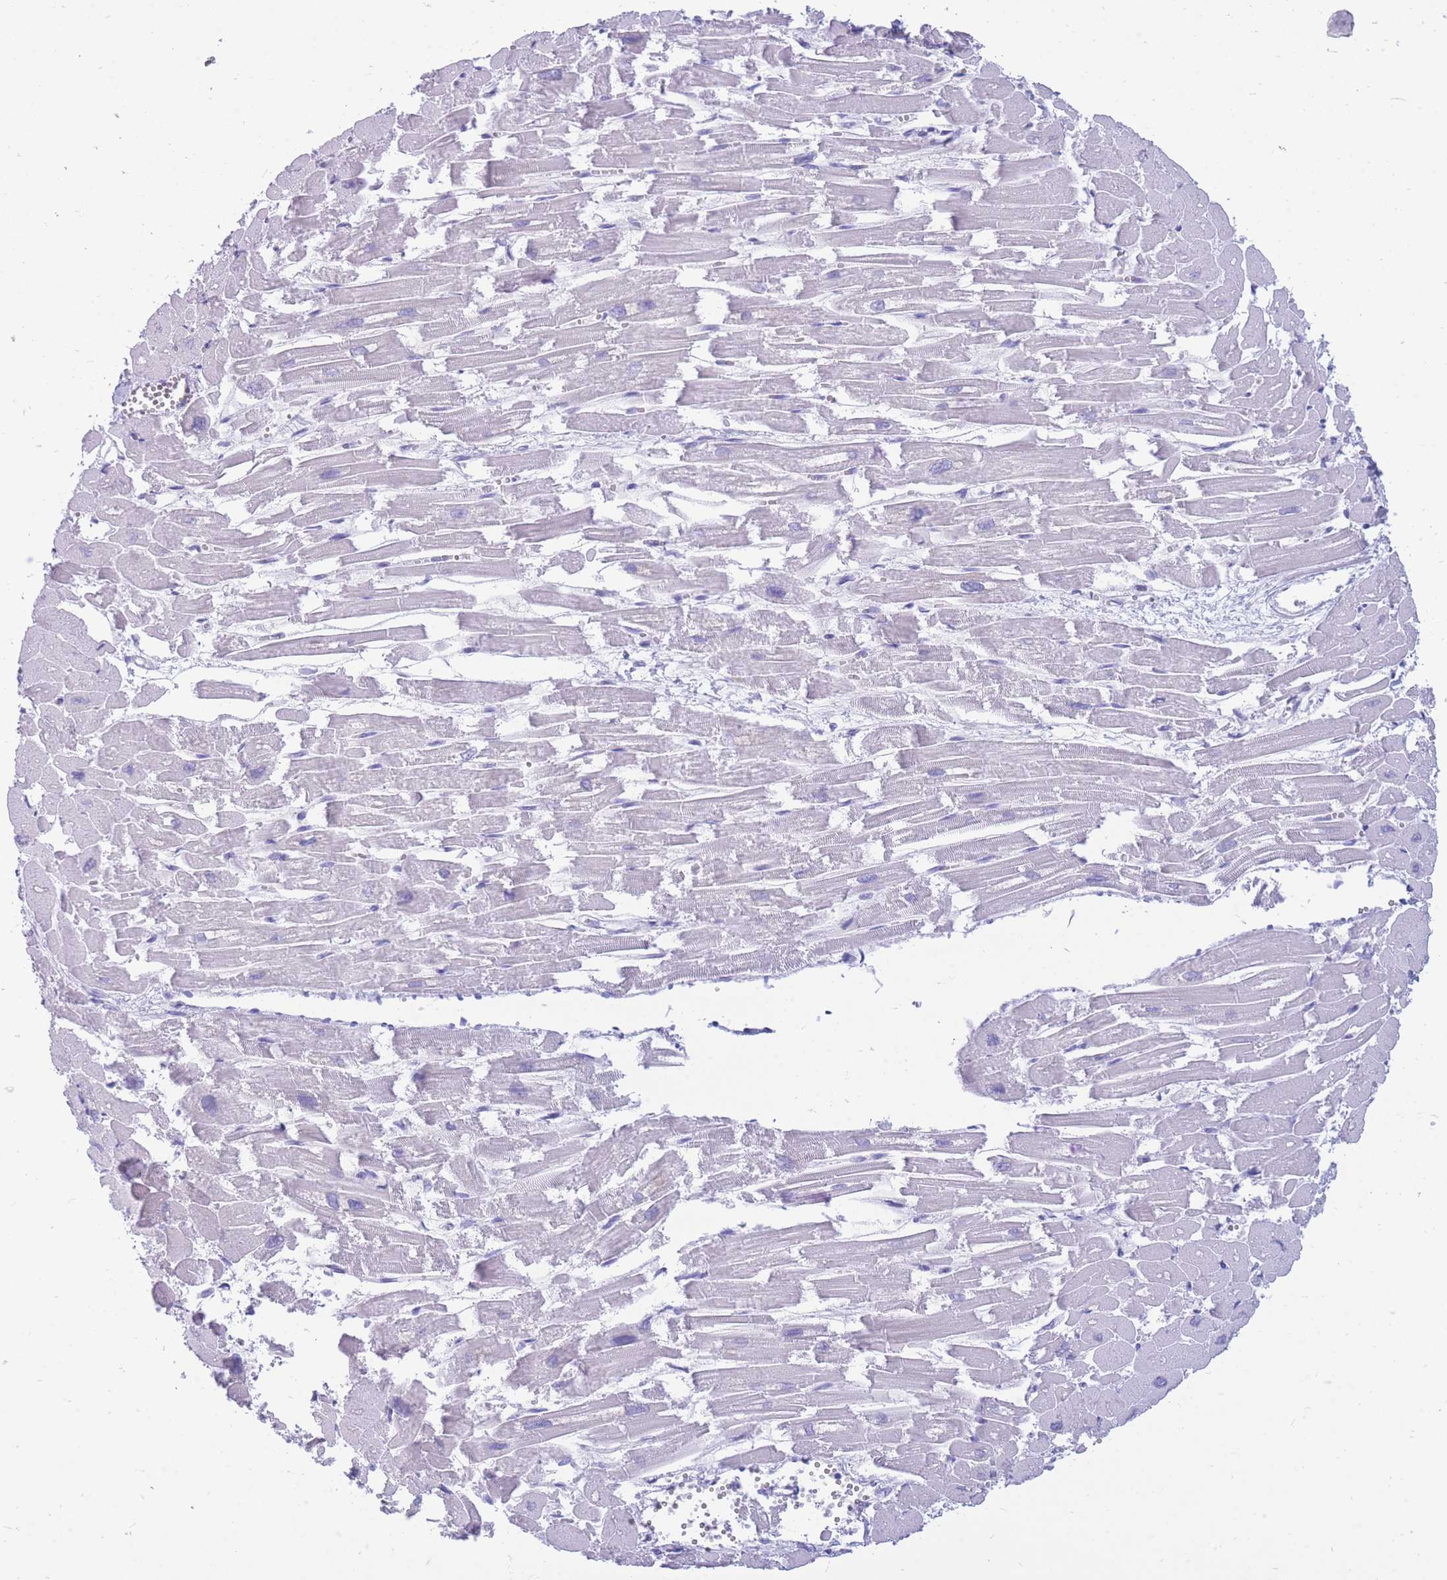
{"staining": {"intensity": "negative", "quantity": "none", "location": "none"}, "tissue": "heart muscle", "cell_type": "Cardiomyocytes", "image_type": "normal", "snomed": [{"axis": "morphology", "description": "Normal tissue, NOS"}, {"axis": "topography", "description": "Heart"}], "caption": "Cardiomyocytes show no significant expression in benign heart muscle. The staining was performed using DAB to visualize the protein expression in brown, while the nuclei were stained in blue with hematoxylin (Magnification: 20x).", "gene": "ZFP62", "patient": {"sex": "male", "age": 54}}